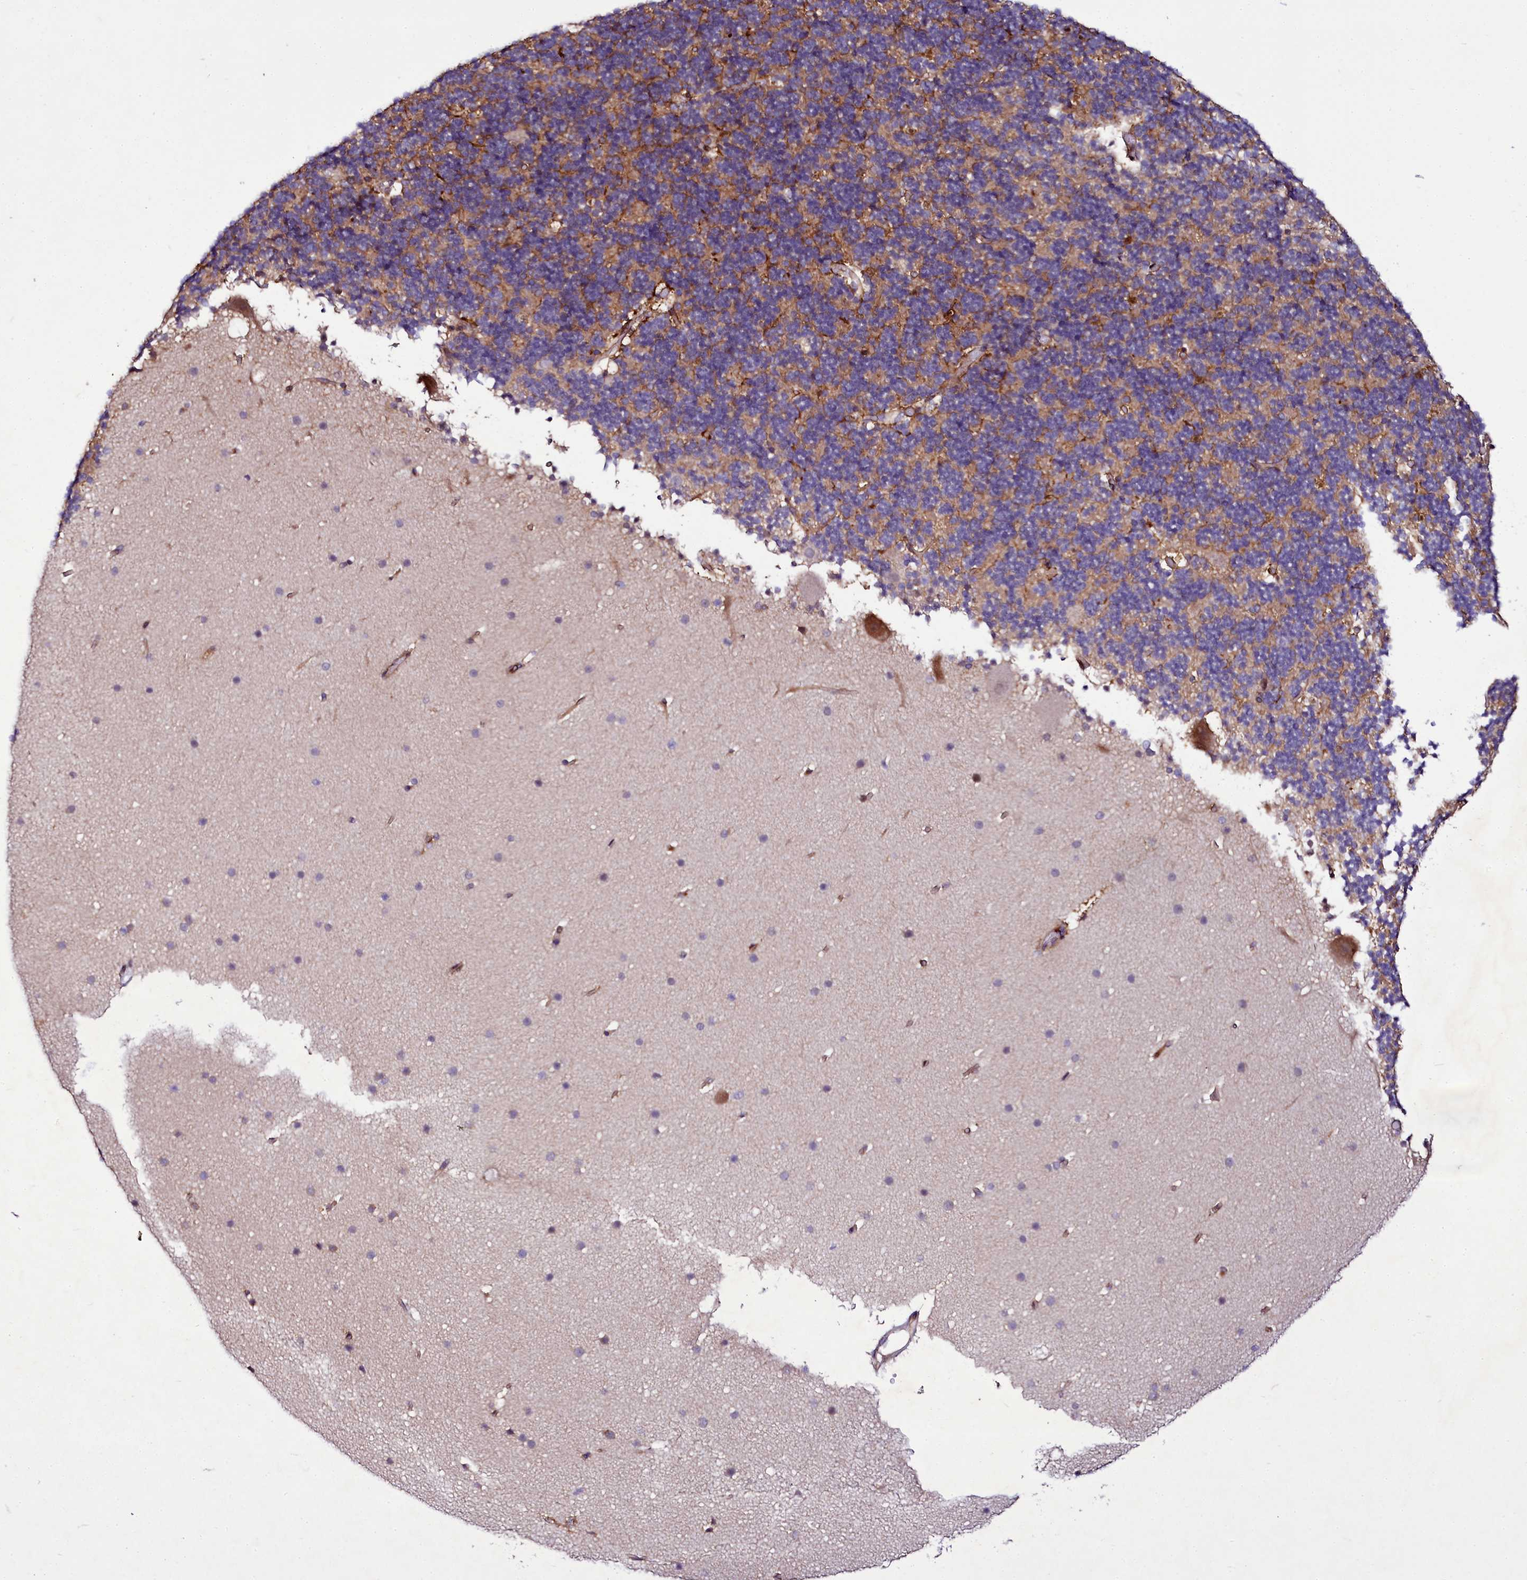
{"staining": {"intensity": "moderate", "quantity": "25%-75%", "location": "cytoplasmic/membranous"}, "tissue": "cerebellum", "cell_type": "Cells in granular layer", "image_type": "normal", "snomed": [{"axis": "morphology", "description": "Normal tissue, NOS"}, {"axis": "topography", "description": "Cerebellum"}], "caption": "A medium amount of moderate cytoplasmic/membranous staining is appreciated in about 25%-75% of cells in granular layer in benign cerebellum.", "gene": "ZC3H12C", "patient": {"sex": "male", "age": 57}}